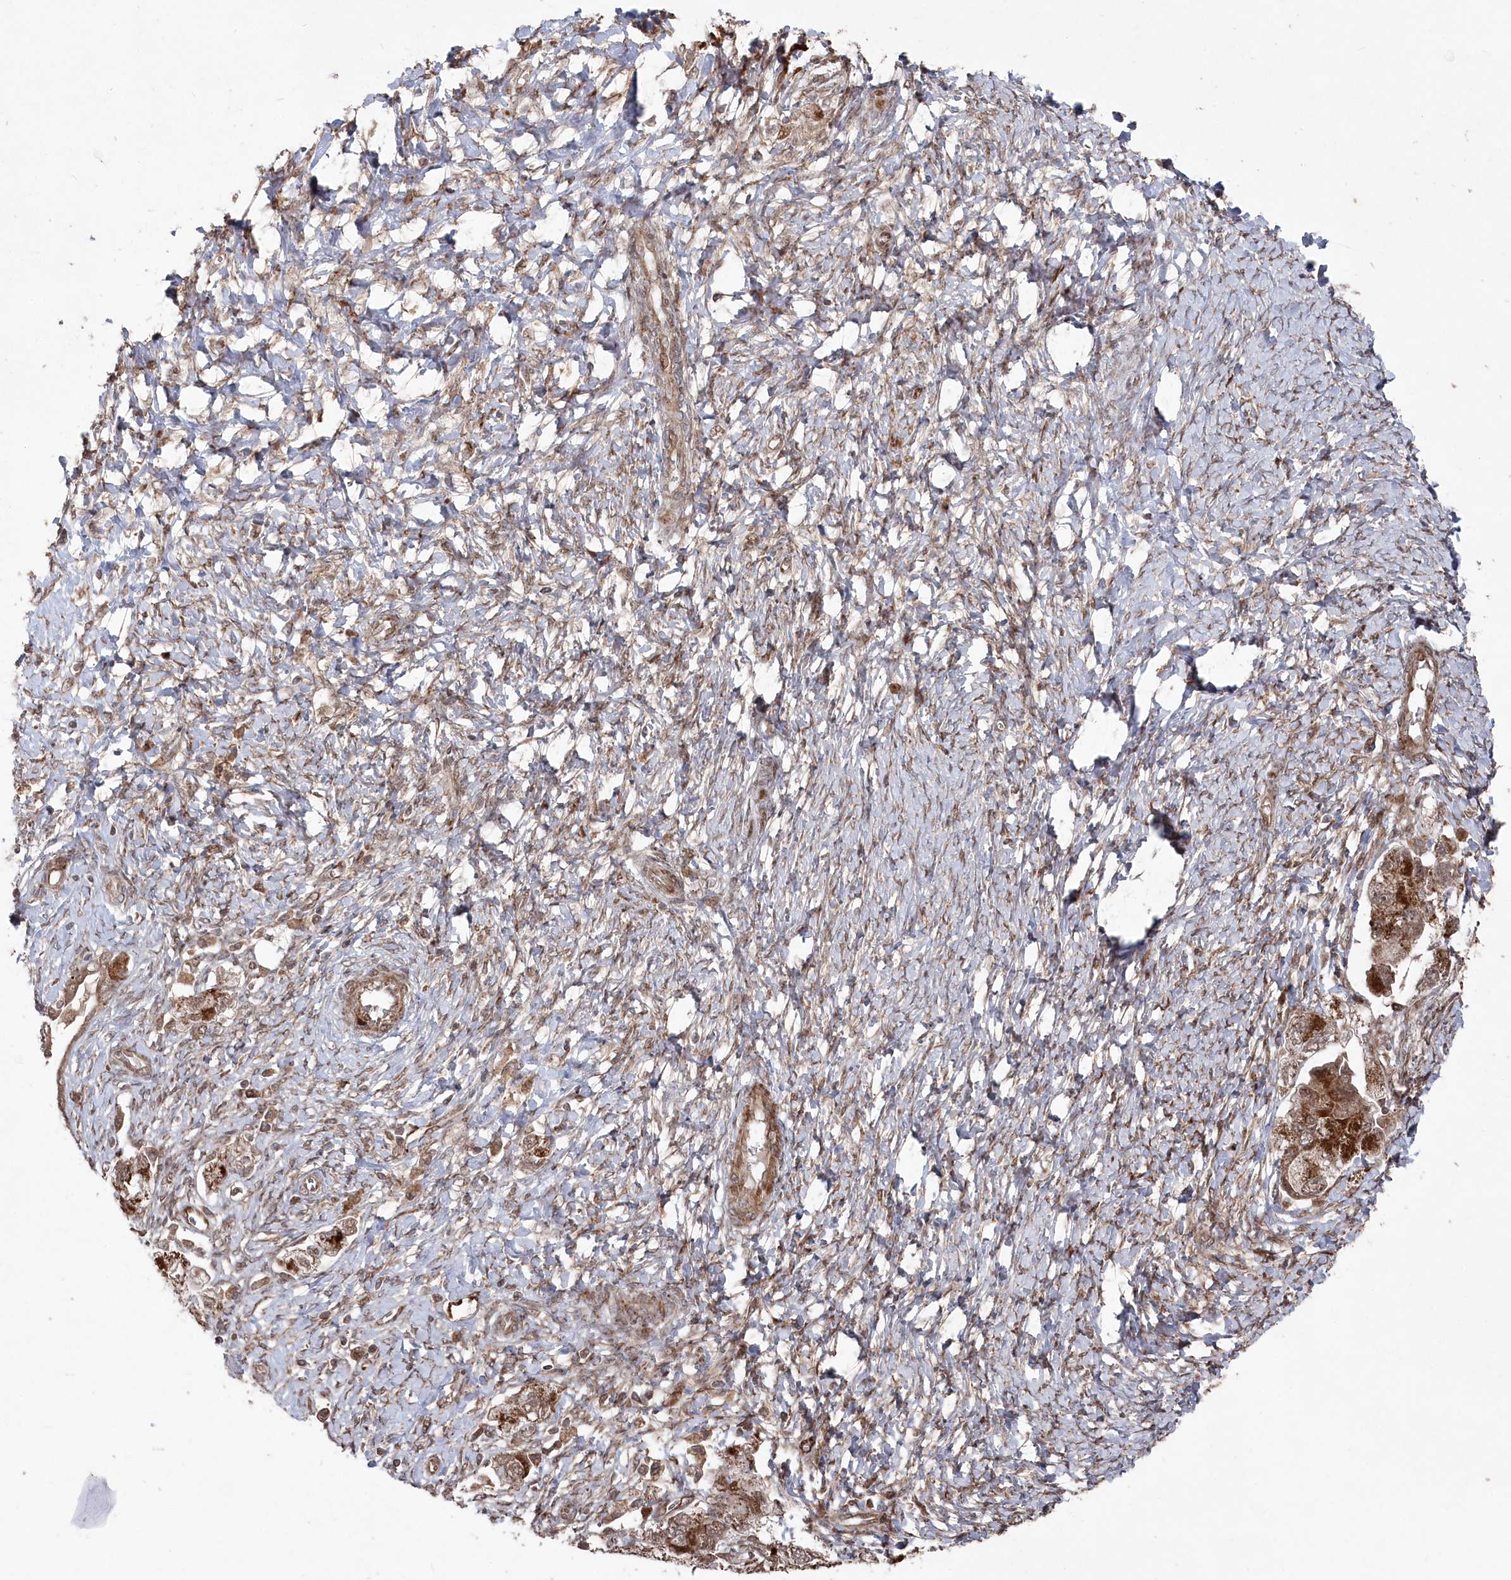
{"staining": {"intensity": "moderate", "quantity": ">75%", "location": "cytoplasmic/membranous,nuclear"}, "tissue": "ovarian cancer", "cell_type": "Tumor cells", "image_type": "cancer", "snomed": [{"axis": "morphology", "description": "Carcinoma, NOS"}, {"axis": "morphology", "description": "Cystadenocarcinoma, serous, NOS"}, {"axis": "topography", "description": "Ovary"}], "caption": "Protein expression analysis of serous cystadenocarcinoma (ovarian) exhibits moderate cytoplasmic/membranous and nuclear expression in approximately >75% of tumor cells.", "gene": "POLR3A", "patient": {"sex": "female", "age": 69}}